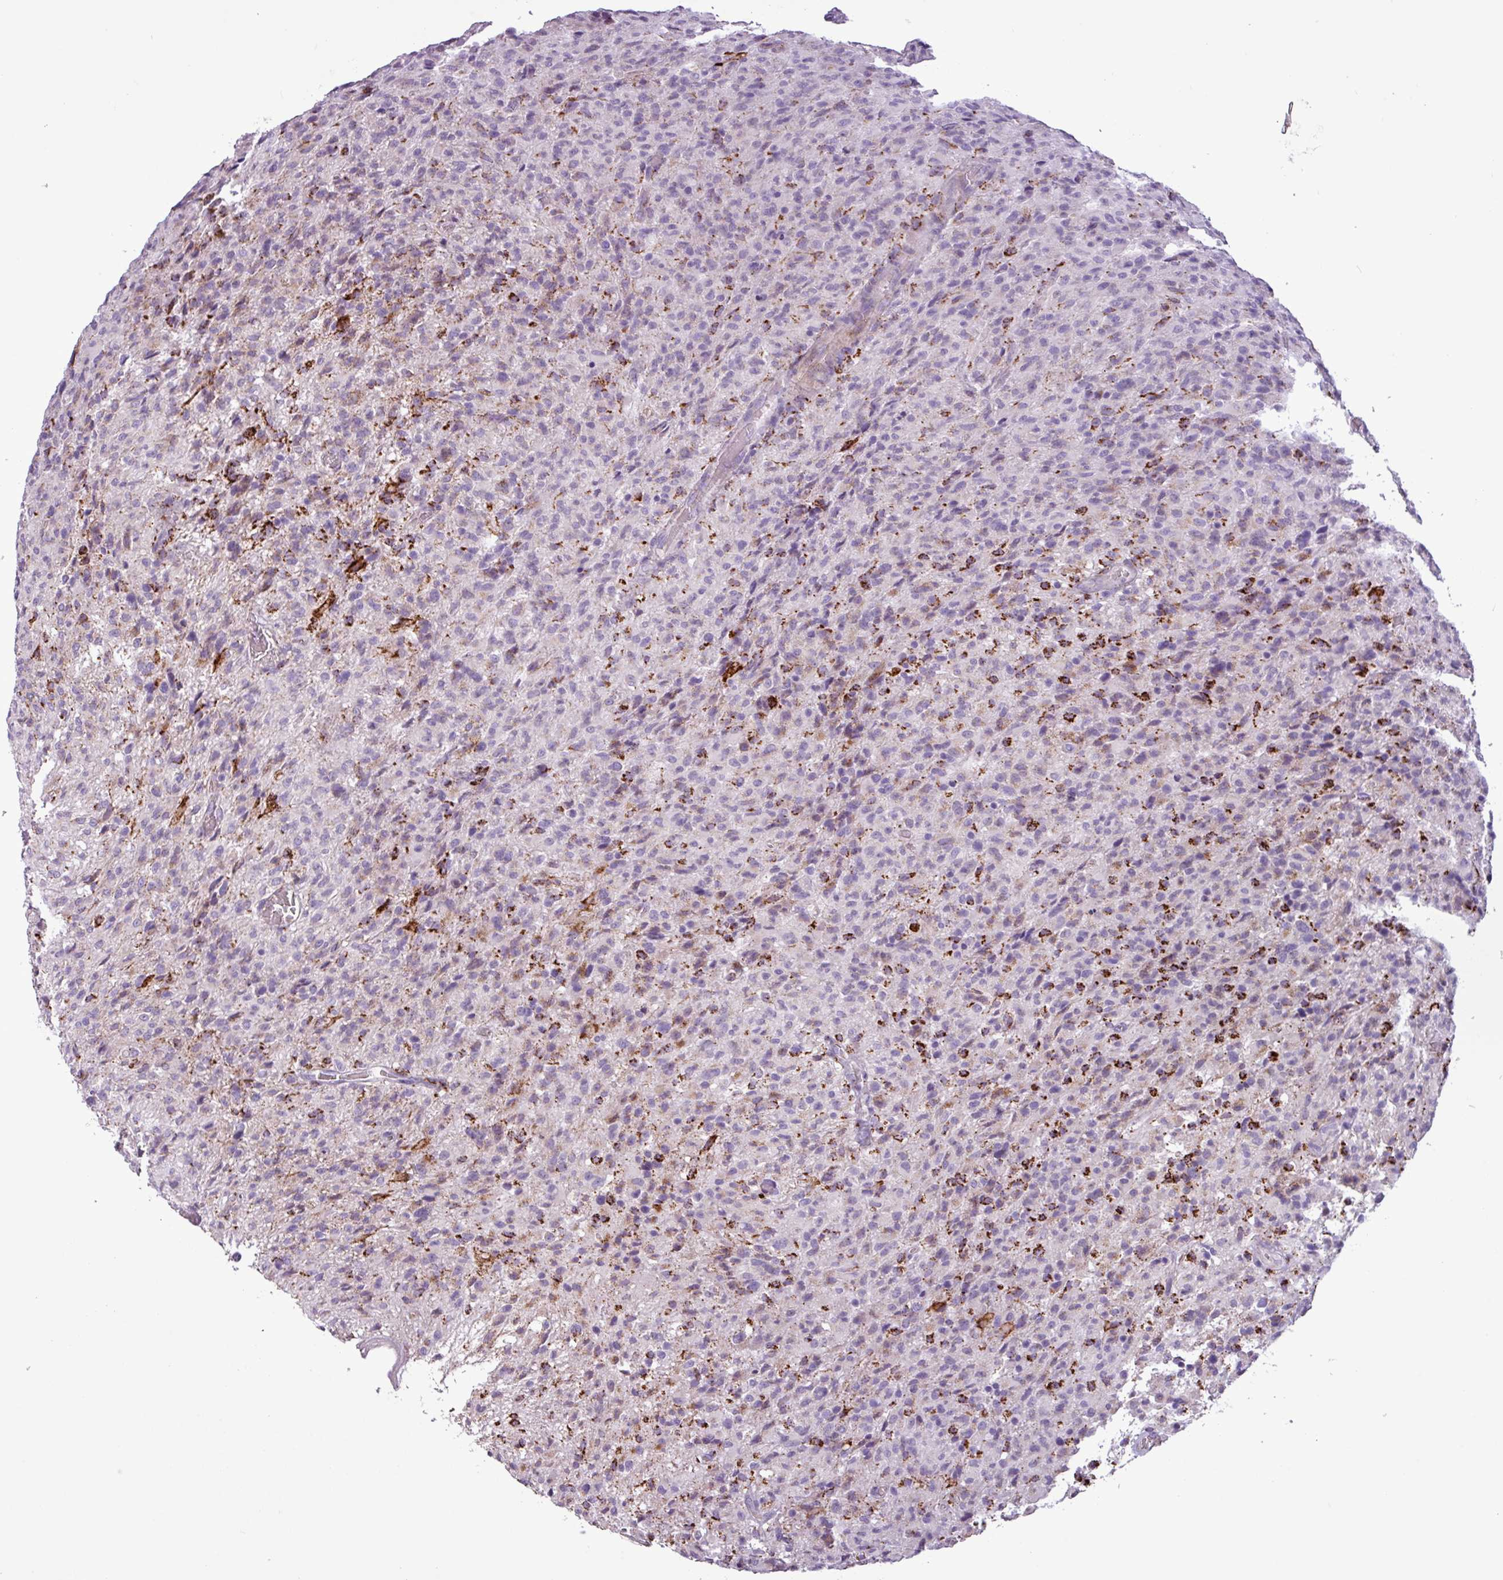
{"staining": {"intensity": "moderate", "quantity": "<25%", "location": "cytoplasmic/membranous"}, "tissue": "glioma", "cell_type": "Tumor cells", "image_type": "cancer", "snomed": [{"axis": "morphology", "description": "Glioma, malignant, High grade"}, {"axis": "topography", "description": "Brain"}], "caption": "This is a photomicrograph of immunohistochemistry (IHC) staining of glioma, which shows moderate staining in the cytoplasmic/membranous of tumor cells.", "gene": "ZNF667", "patient": {"sex": "female", "age": 57}}